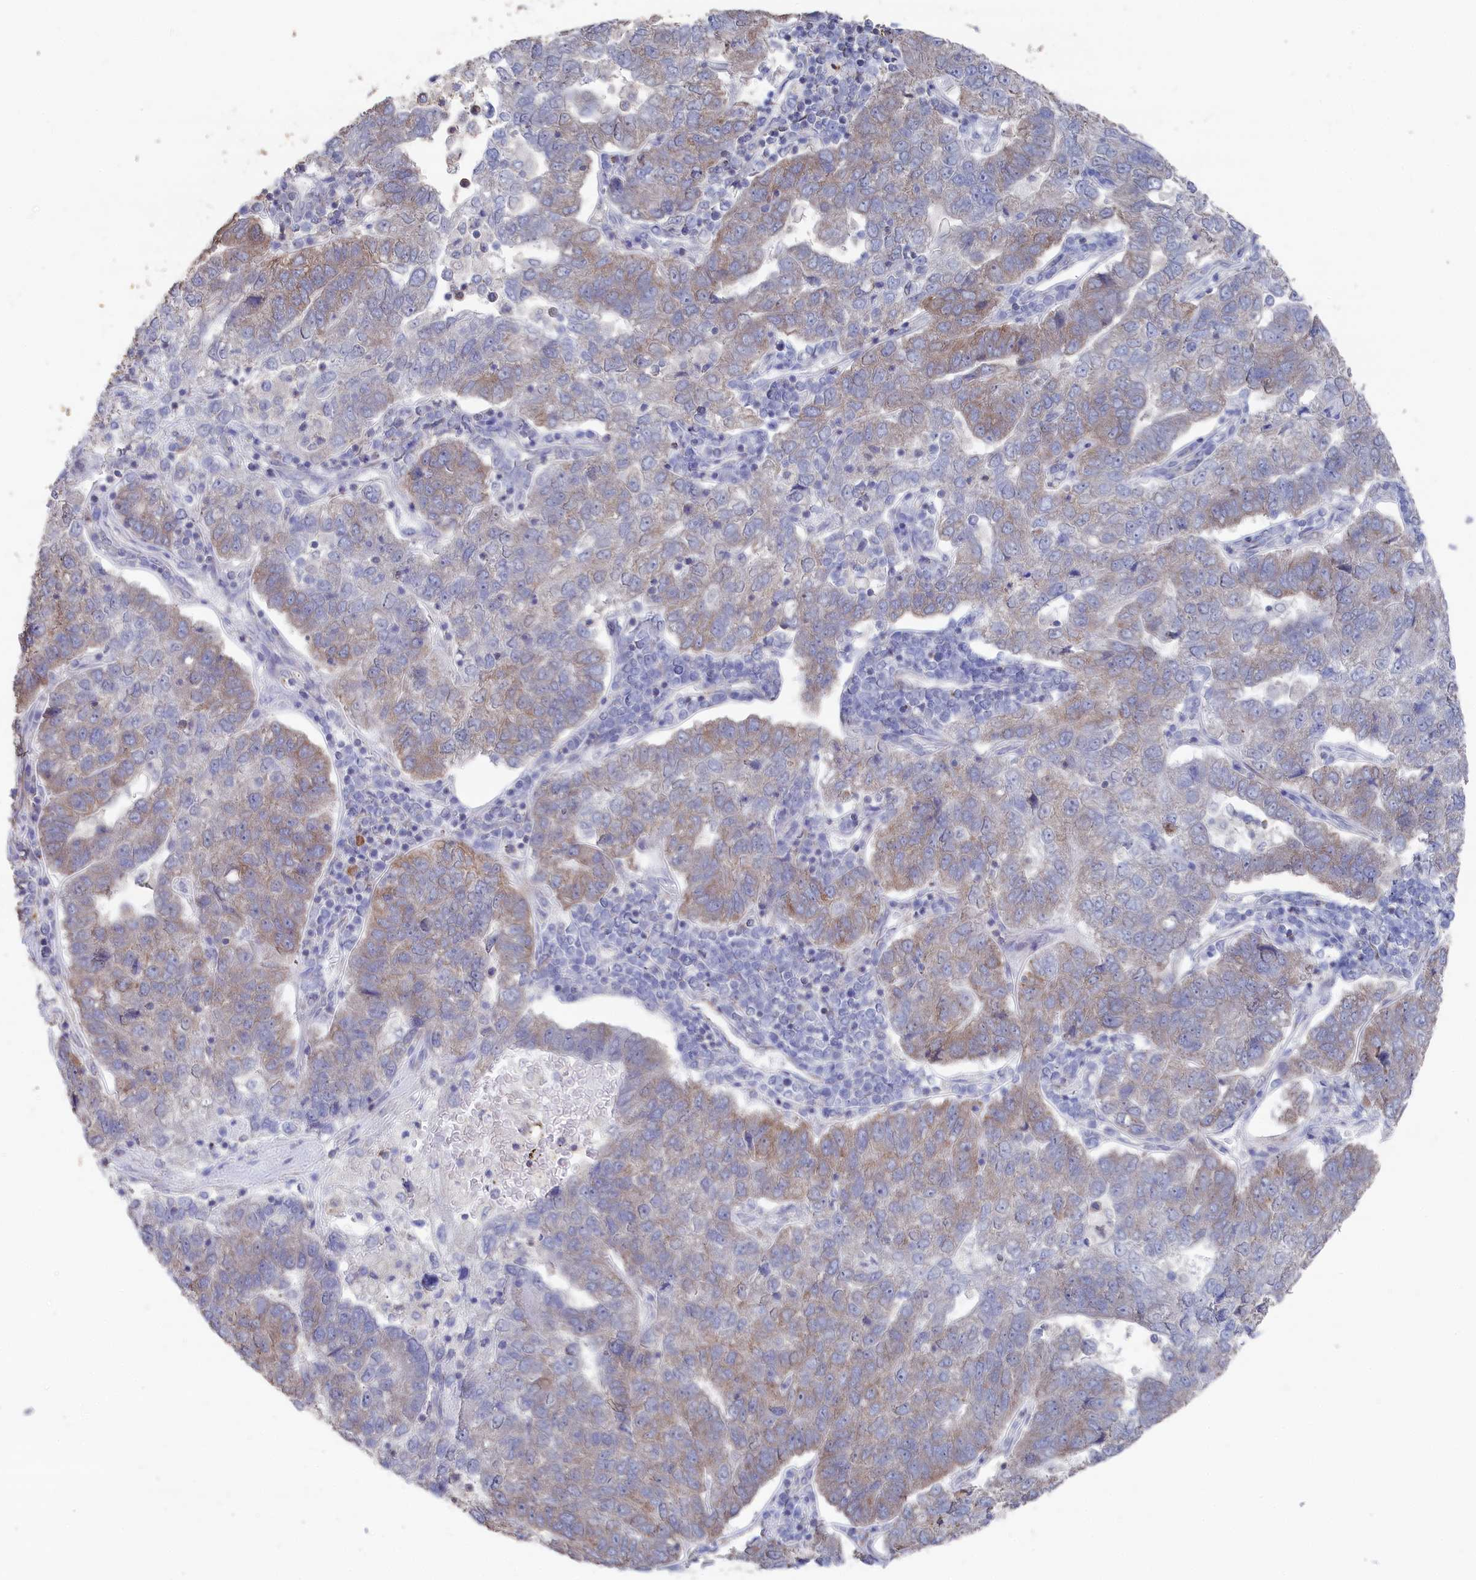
{"staining": {"intensity": "weak", "quantity": "25%-75%", "location": "cytoplasmic/membranous"}, "tissue": "pancreatic cancer", "cell_type": "Tumor cells", "image_type": "cancer", "snomed": [{"axis": "morphology", "description": "Adenocarcinoma, NOS"}, {"axis": "topography", "description": "Pancreas"}], "caption": "The histopathology image demonstrates immunohistochemical staining of pancreatic adenocarcinoma. There is weak cytoplasmic/membranous positivity is present in approximately 25%-75% of tumor cells.", "gene": "SEMG2", "patient": {"sex": "female", "age": 61}}